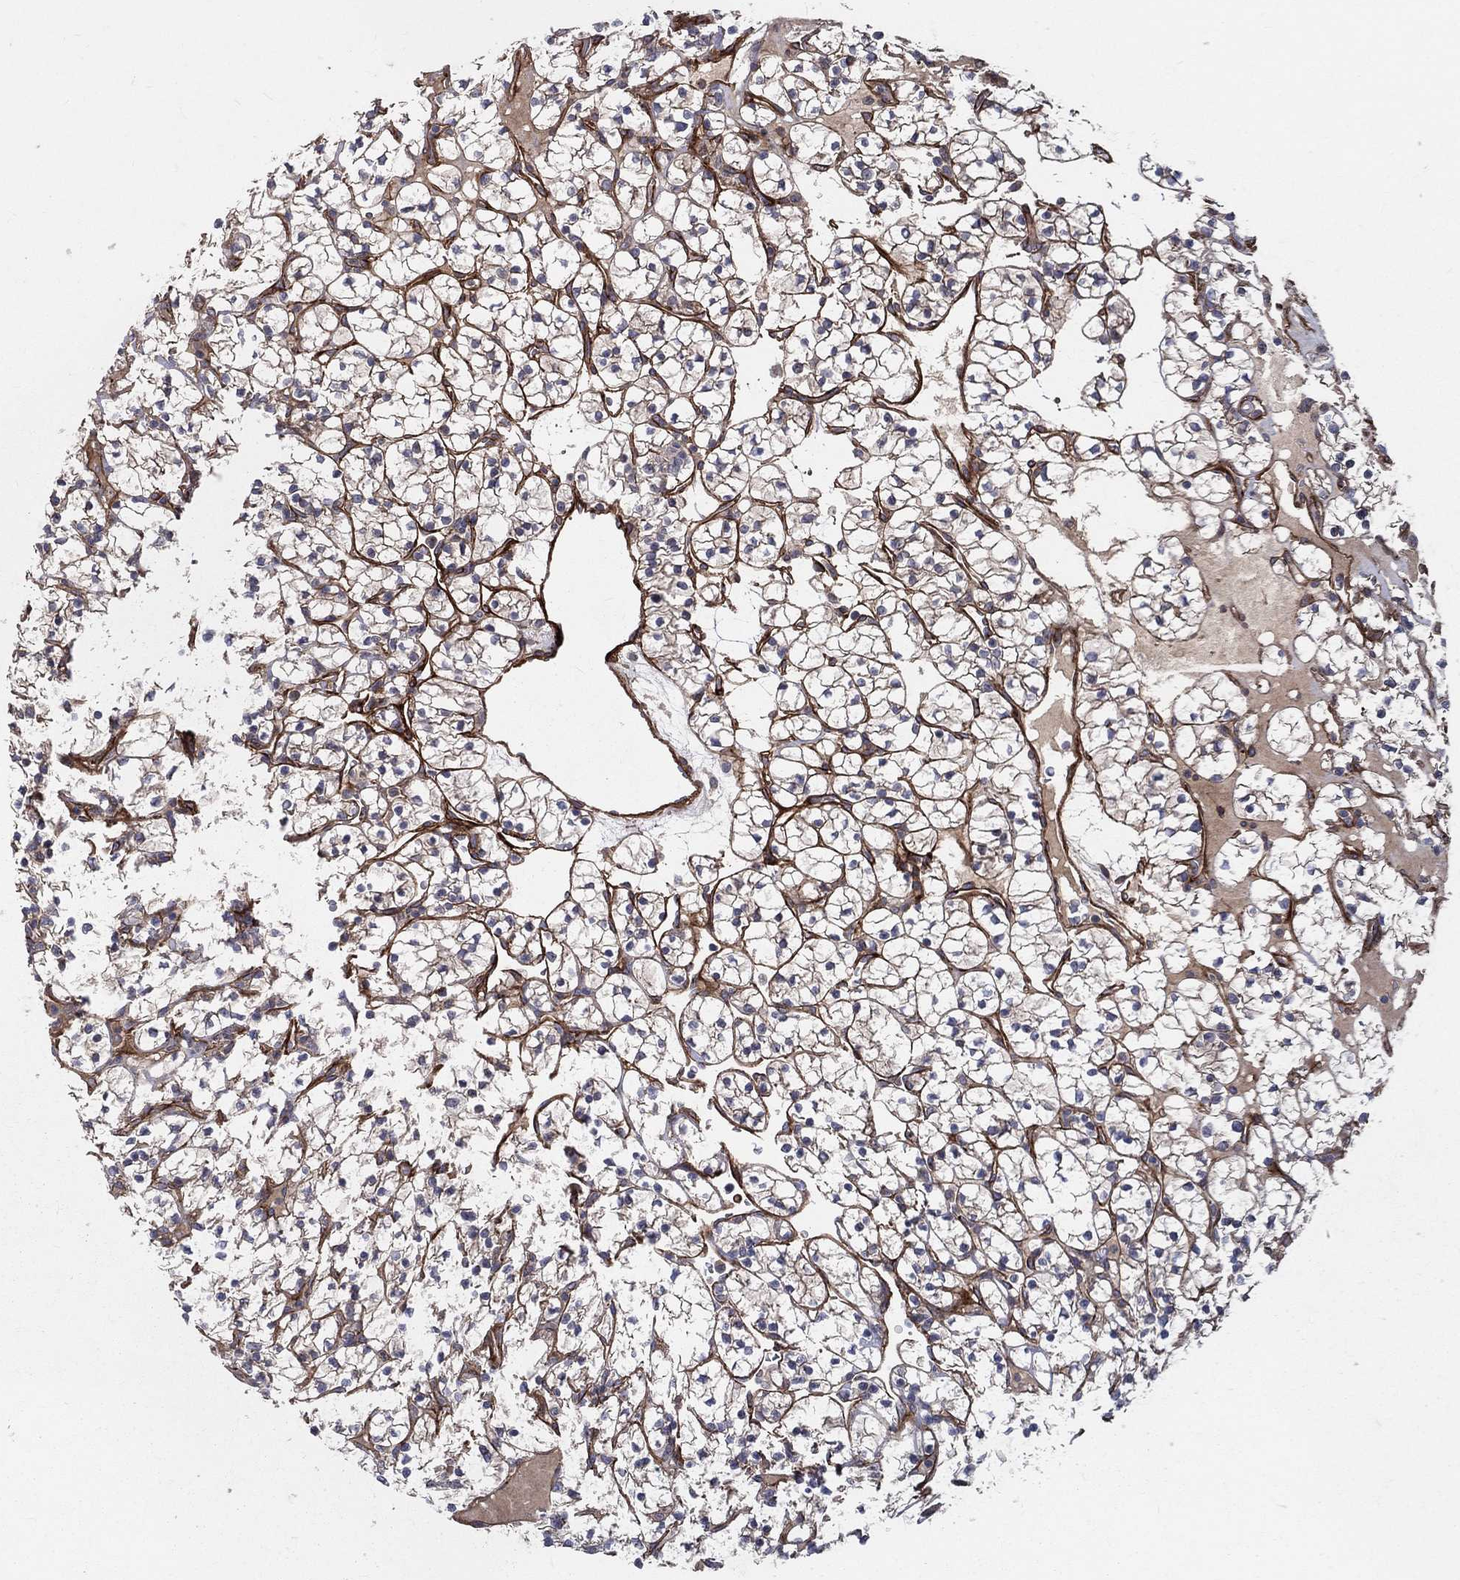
{"staining": {"intensity": "moderate", "quantity": ">75%", "location": "cytoplasmic/membranous"}, "tissue": "renal cancer", "cell_type": "Tumor cells", "image_type": "cancer", "snomed": [{"axis": "morphology", "description": "Adenocarcinoma, NOS"}, {"axis": "topography", "description": "Kidney"}], "caption": "Immunohistochemistry (IHC) of human adenocarcinoma (renal) reveals medium levels of moderate cytoplasmic/membranous positivity in approximately >75% of tumor cells.", "gene": "ENTPD1", "patient": {"sex": "female", "age": 89}}